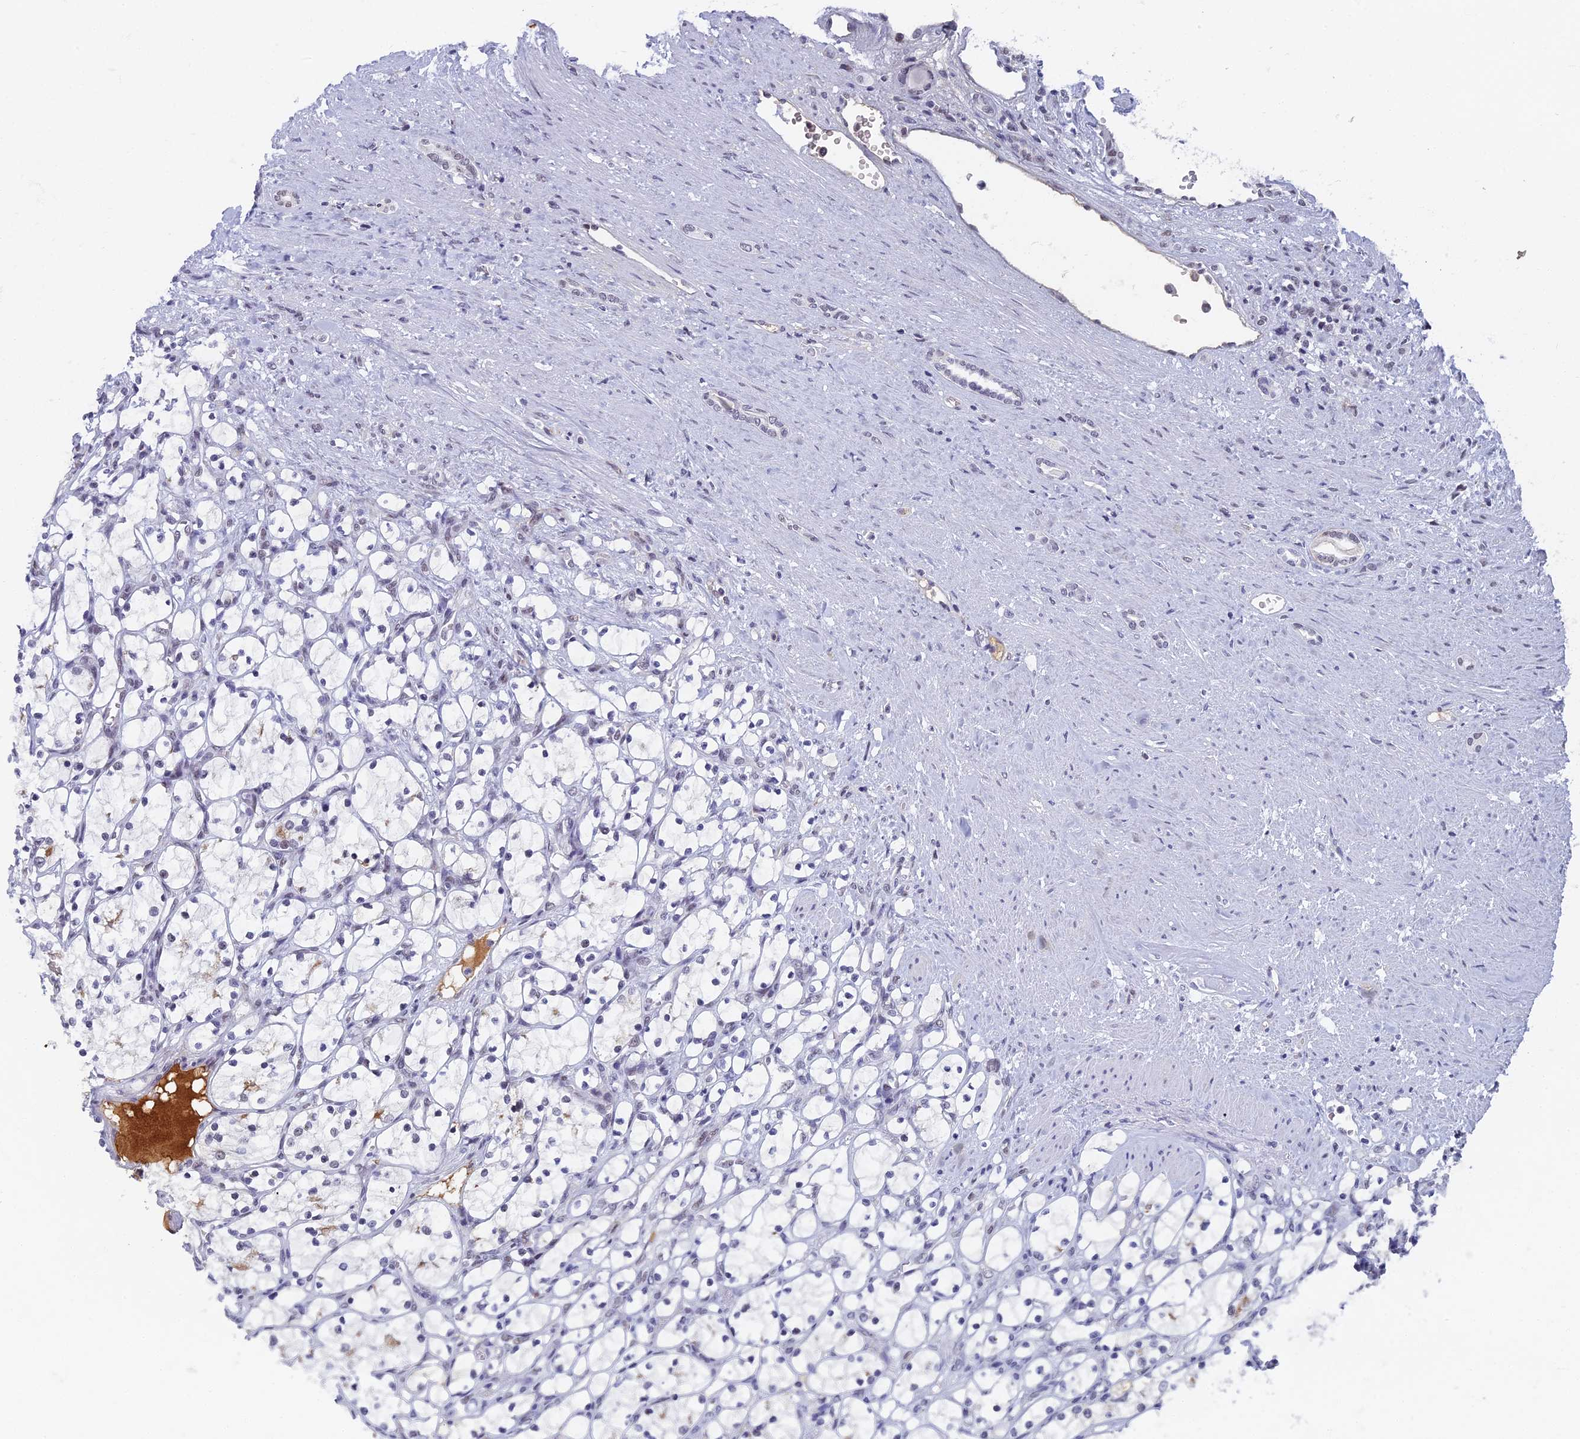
{"staining": {"intensity": "negative", "quantity": "none", "location": "none"}, "tissue": "renal cancer", "cell_type": "Tumor cells", "image_type": "cancer", "snomed": [{"axis": "morphology", "description": "Adenocarcinoma, NOS"}, {"axis": "topography", "description": "Kidney"}], "caption": "High power microscopy histopathology image of an immunohistochemistry (IHC) image of adenocarcinoma (renal), revealing no significant staining in tumor cells.", "gene": "TAF13", "patient": {"sex": "female", "age": 69}}